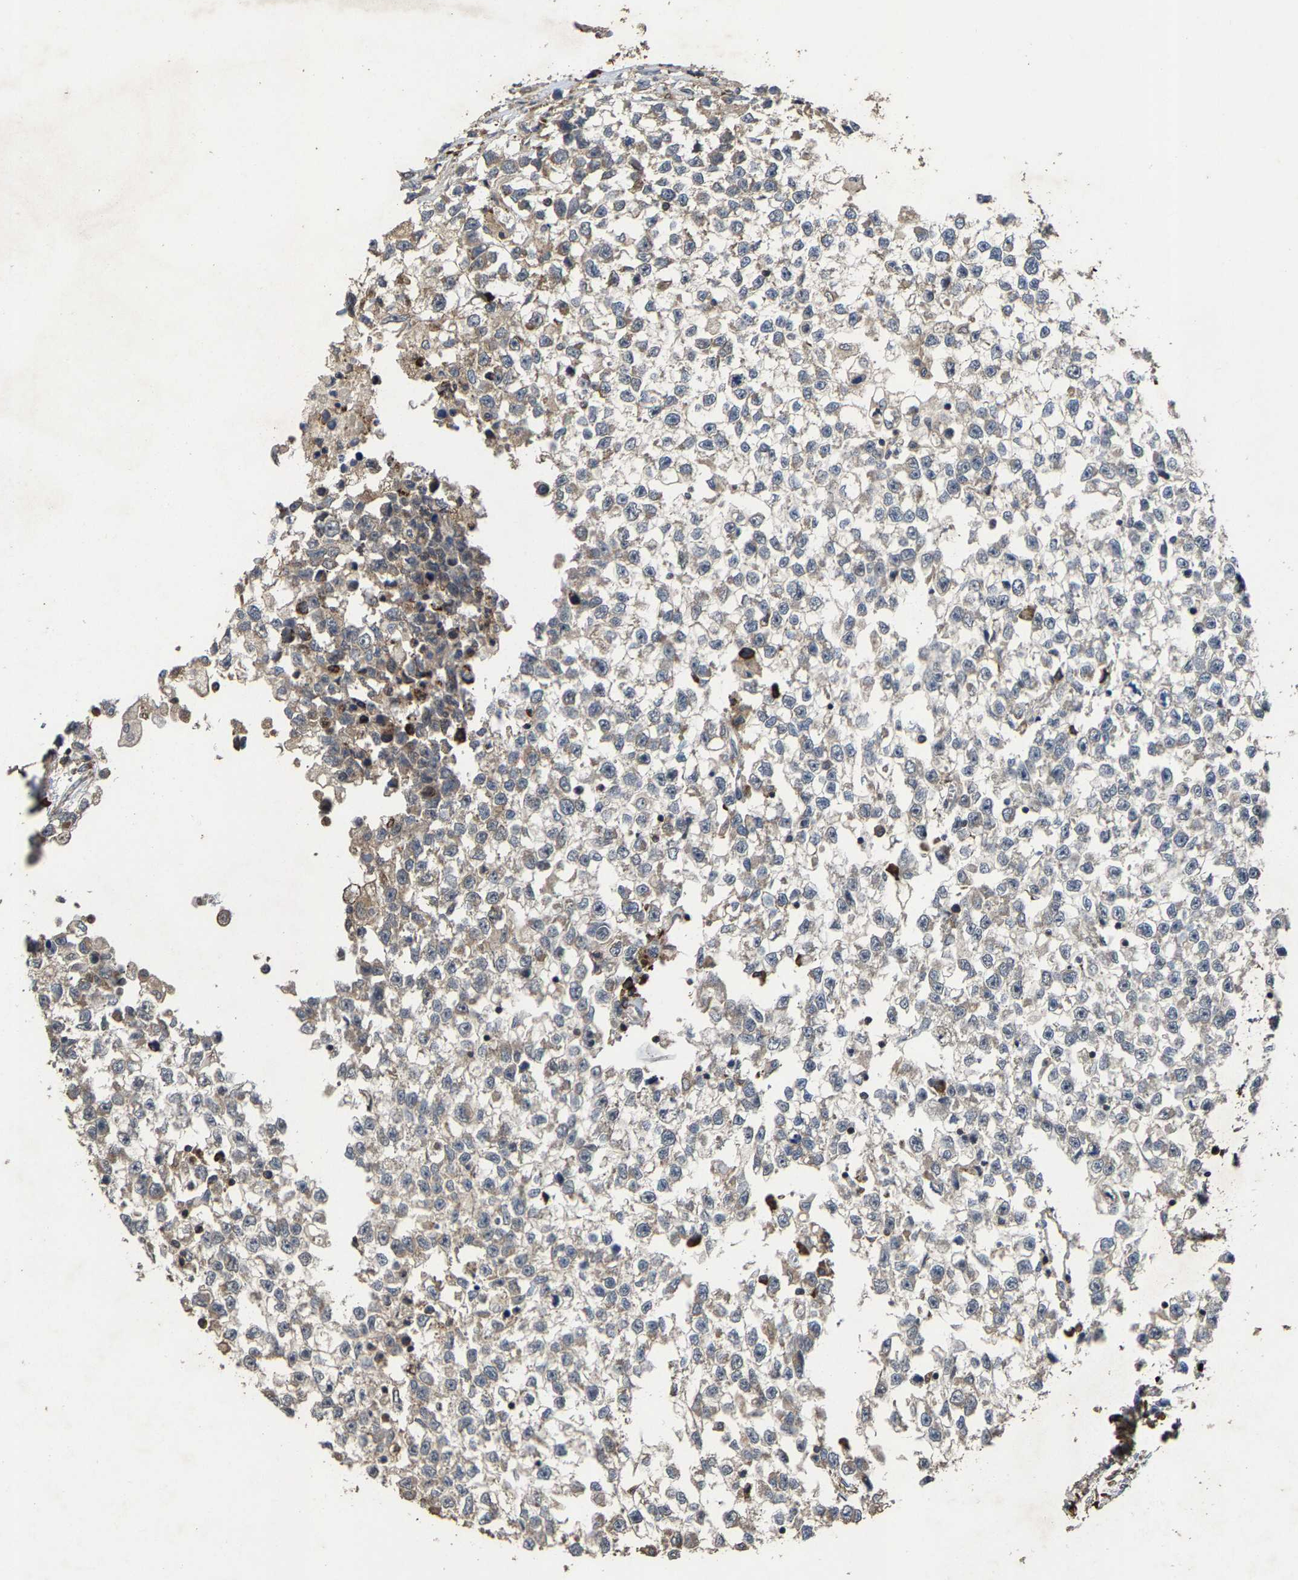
{"staining": {"intensity": "weak", "quantity": "<25%", "location": "cytoplasmic/membranous"}, "tissue": "testis cancer", "cell_type": "Tumor cells", "image_type": "cancer", "snomed": [{"axis": "morphology", "description": "Seminoma, NOS"}, {"axis": "morphology", "description": "Carcinoma, Embryonal, NOS"}, {"axis": "topography", "description": "Testis"}], "caption": "Tumor cells are negative for protein expression in human testis cancer (embryonal carcinoma).", "gene": "FGD3", "patient": {"sex": "male", "age": 51}}